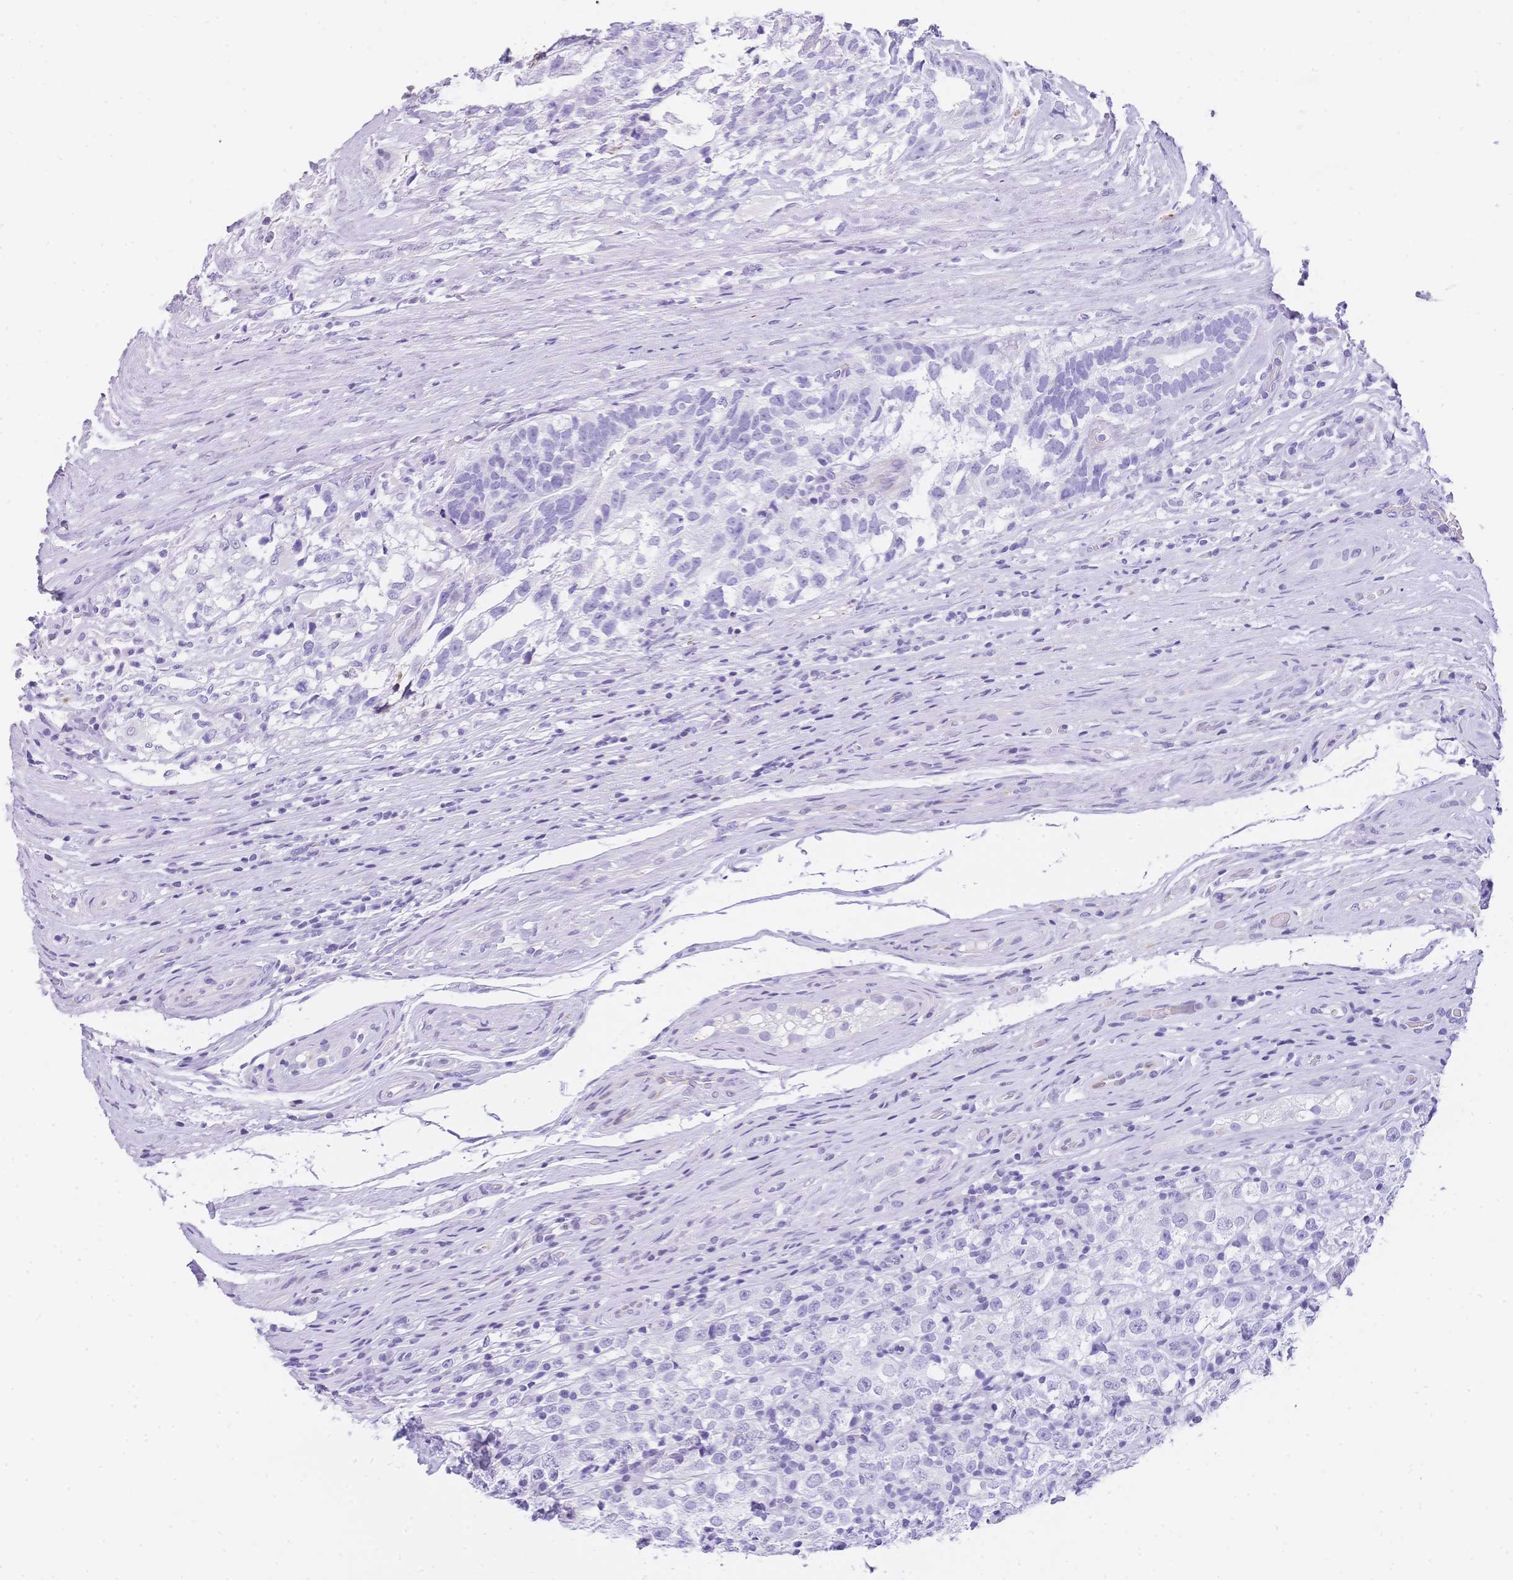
{"staining": {"intensity": "negative", "quantity": "none", "location": "none"}, "tissue": "testis cancer", "cell_type": "Tumor cells", "image_type": "cancer", "snomed": [{"axis": "morphology", "description": "Seminoma, NOS"}, {"axis": "morphology", "description": "Carcinoma, Embryonal, NOS"}, {"axis": "topography", "description": "Testis"}], "caption": "A high-resolution photomicrograph shows immunohistochemistry (IHC) staining of testis embryonal carcinoma, which exhibits no significant staining in tumor cells.", "gene": "MUC21", "patient": {"sex": "male", "age": 41}}